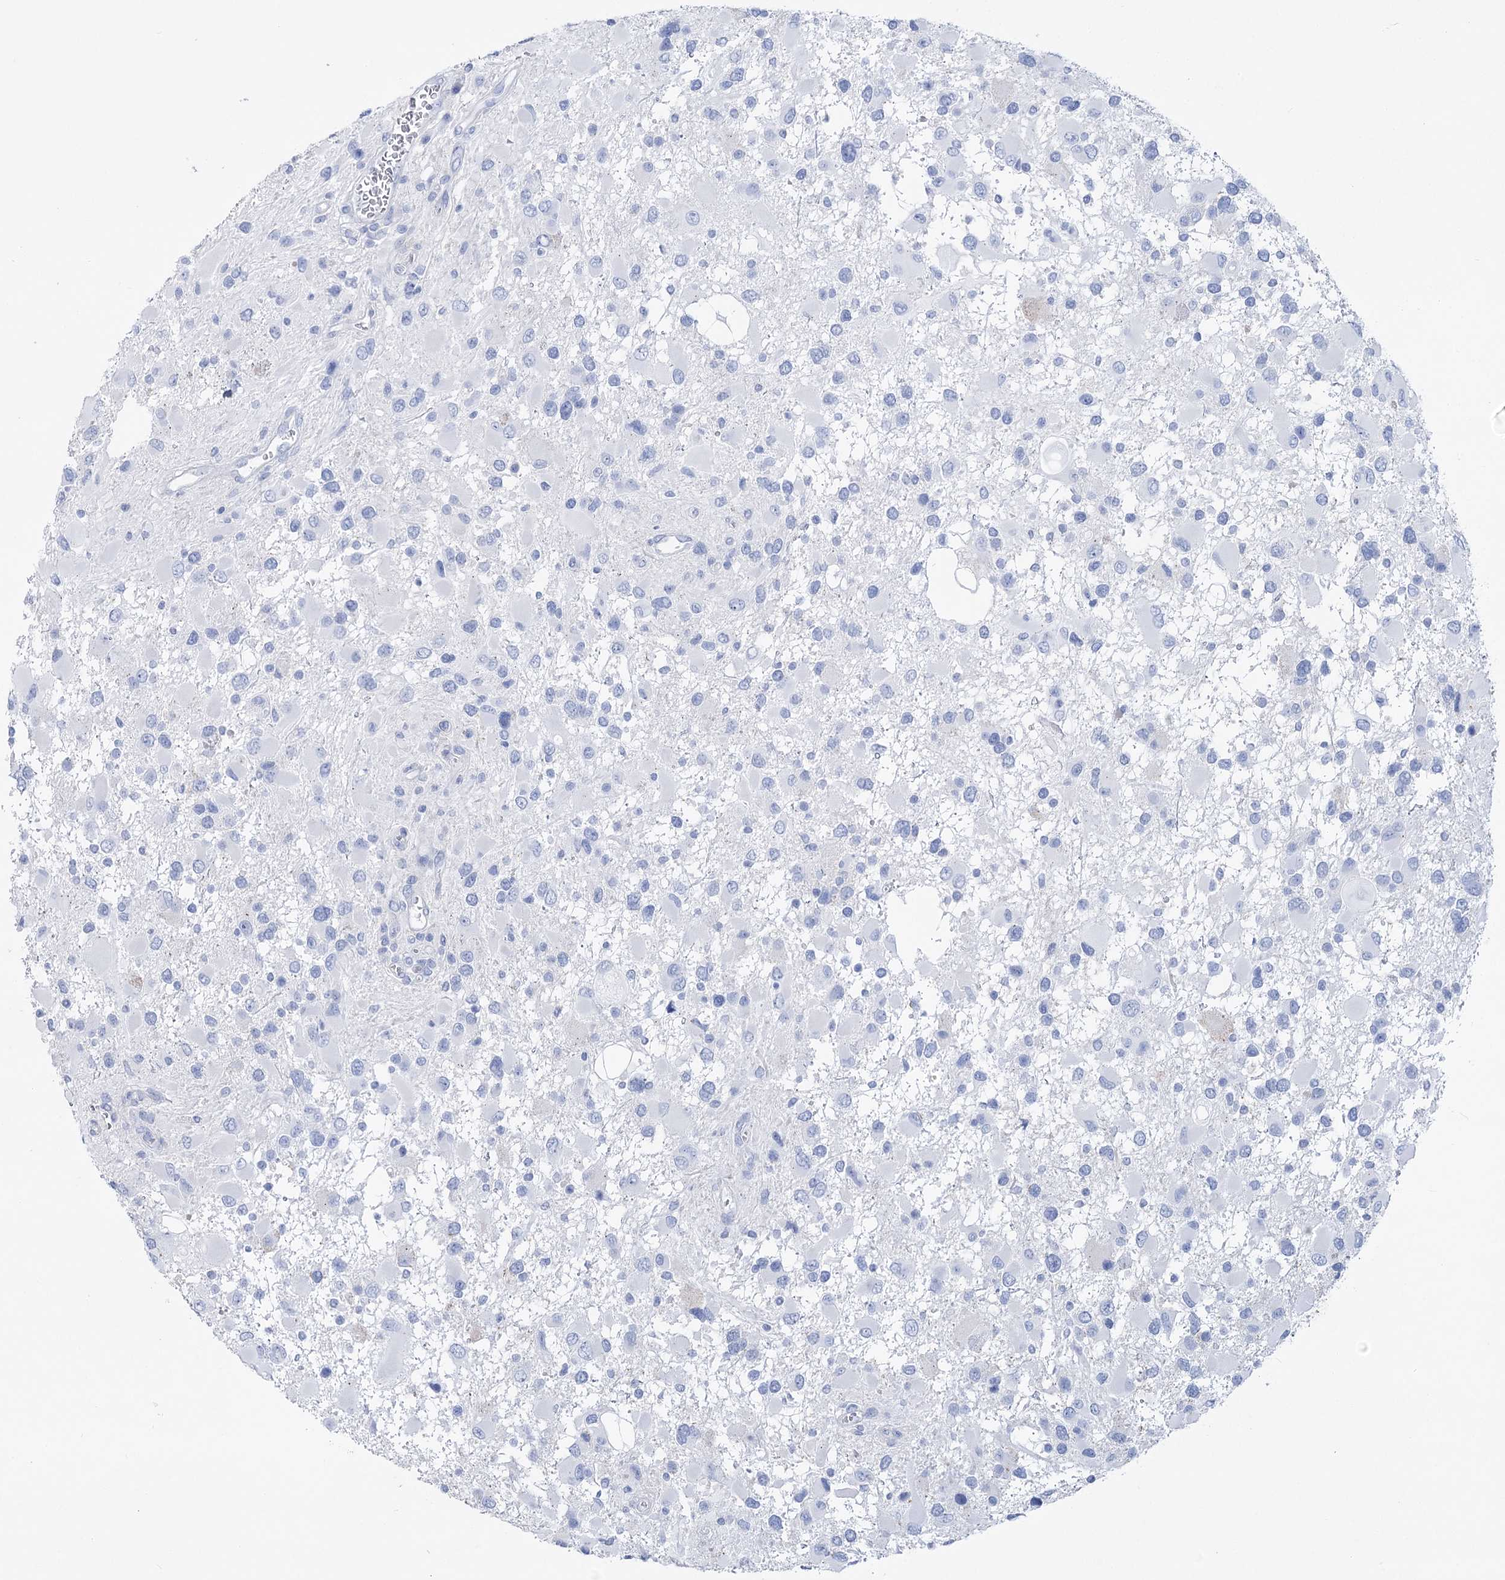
{"staining": {"intensity": "negative", "quantity": "none", "location": "none"}, "tissue": "glioma", "cell_type": "Tumor cells", "image_type": "cancer", "snomed": [{"axis": "morphology", "description": "Glioma, malignant, High grade"}, {"axis": "topography", "description": "Brain"}], "caption": "The immunohistochemistry (IHC) histopathology image has no significant positivity in tumor cells of glioma tissue.", "gene": "PCDHA1", "patient": {"sex": "male", "age": 53}}